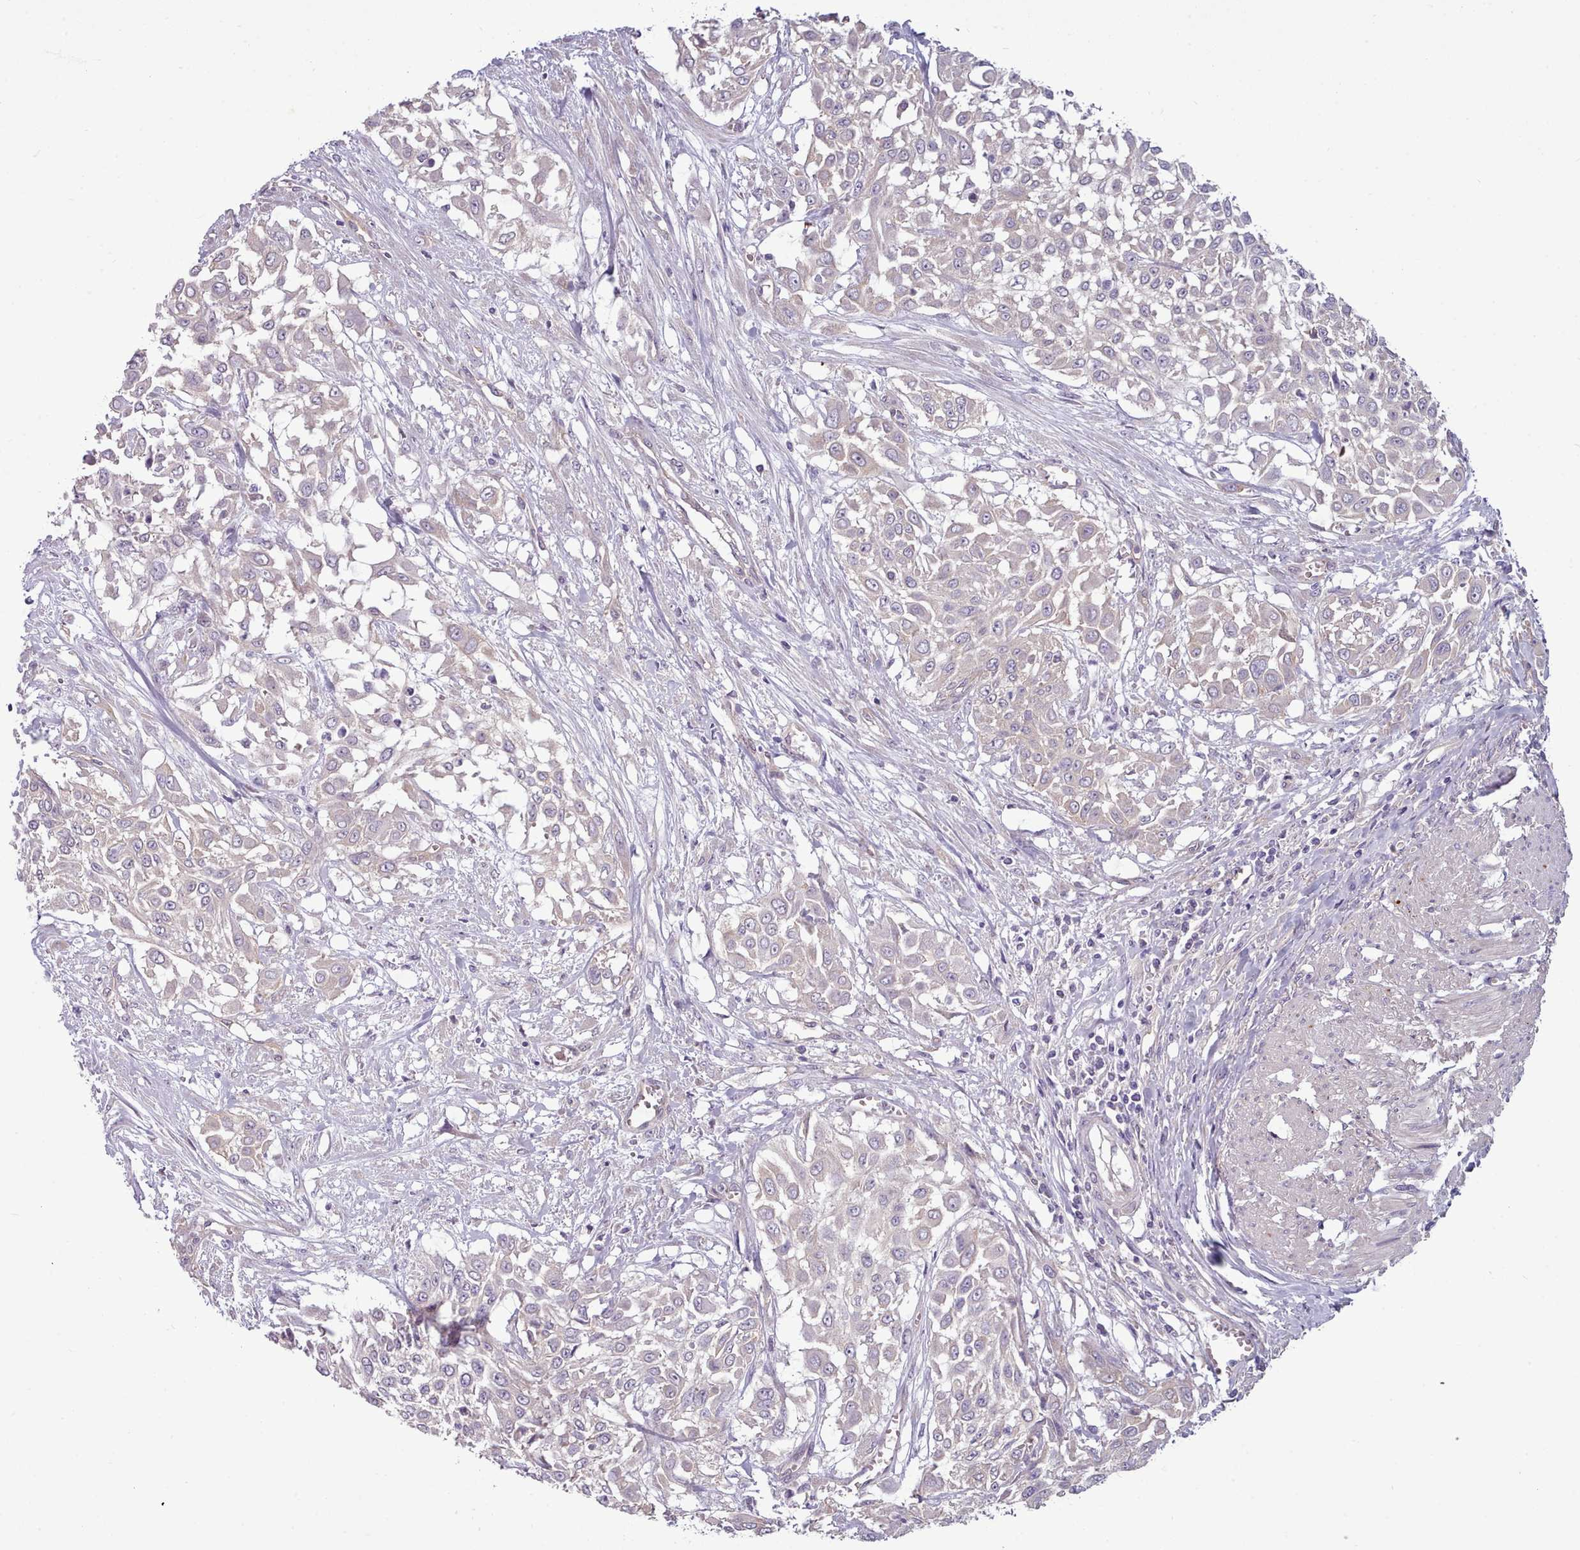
{"staining": {"intensity": "weak", "quantity": "<25%", "location": "cytoplasmic/membranous"}, "tissue": "urothelial cancer", "cell_type": "Tumor cells", "image_type": "cancer", "snomed": [{"axis": "morphology", "description": "Urothelial carcinoma, High grade"}, {"axis": "topography", "description": "Urinary bladder"}], "caption": "Tumor cells show no significant staining in urothelial cancer. (DAB immunohistochemistry (IHC), high magnification).", "gene": "DPF1", "patient": {"sex": "male", "age": 57}}